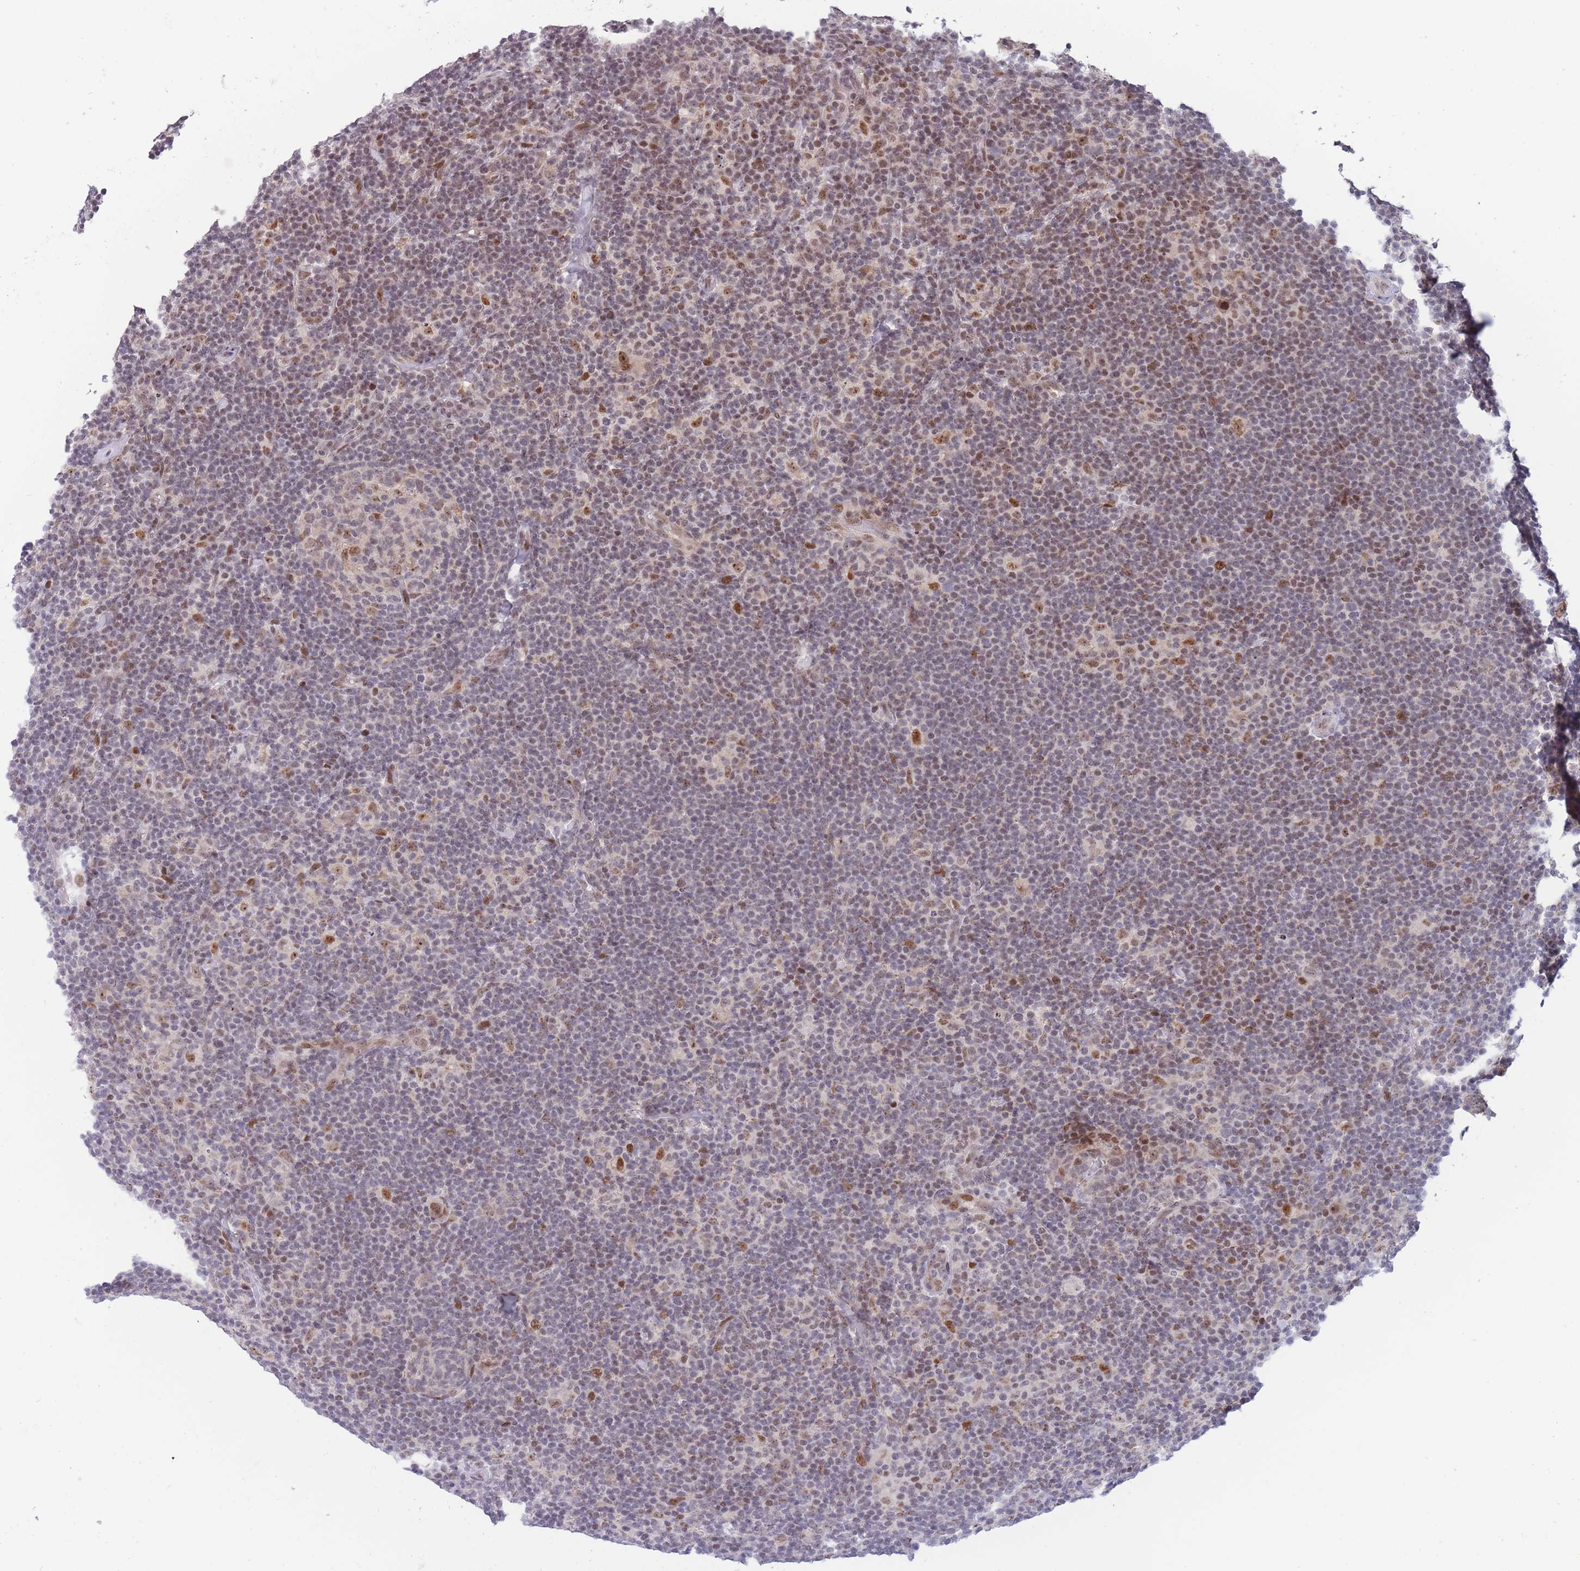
{"staining": {"intensity": "moderate", "quantity": ">75%", "location": "nuclear"}, "tissue": "lymphoma", "cell_type": "Tumor cells", "image_type": "cancer", "snomed": [{"axis": "morphology", "description": "Hodgkin's disease, NOS"}, {"axis": "topography", "description": "Lymph node"}], "caption": "Moderate nuclear expression for a protein is seen in approximately >75% of tumor cells of Hodgkin's disease using IHC.", "gene": "TARBP2", "patient": {"sex": "female", "age": 57}}